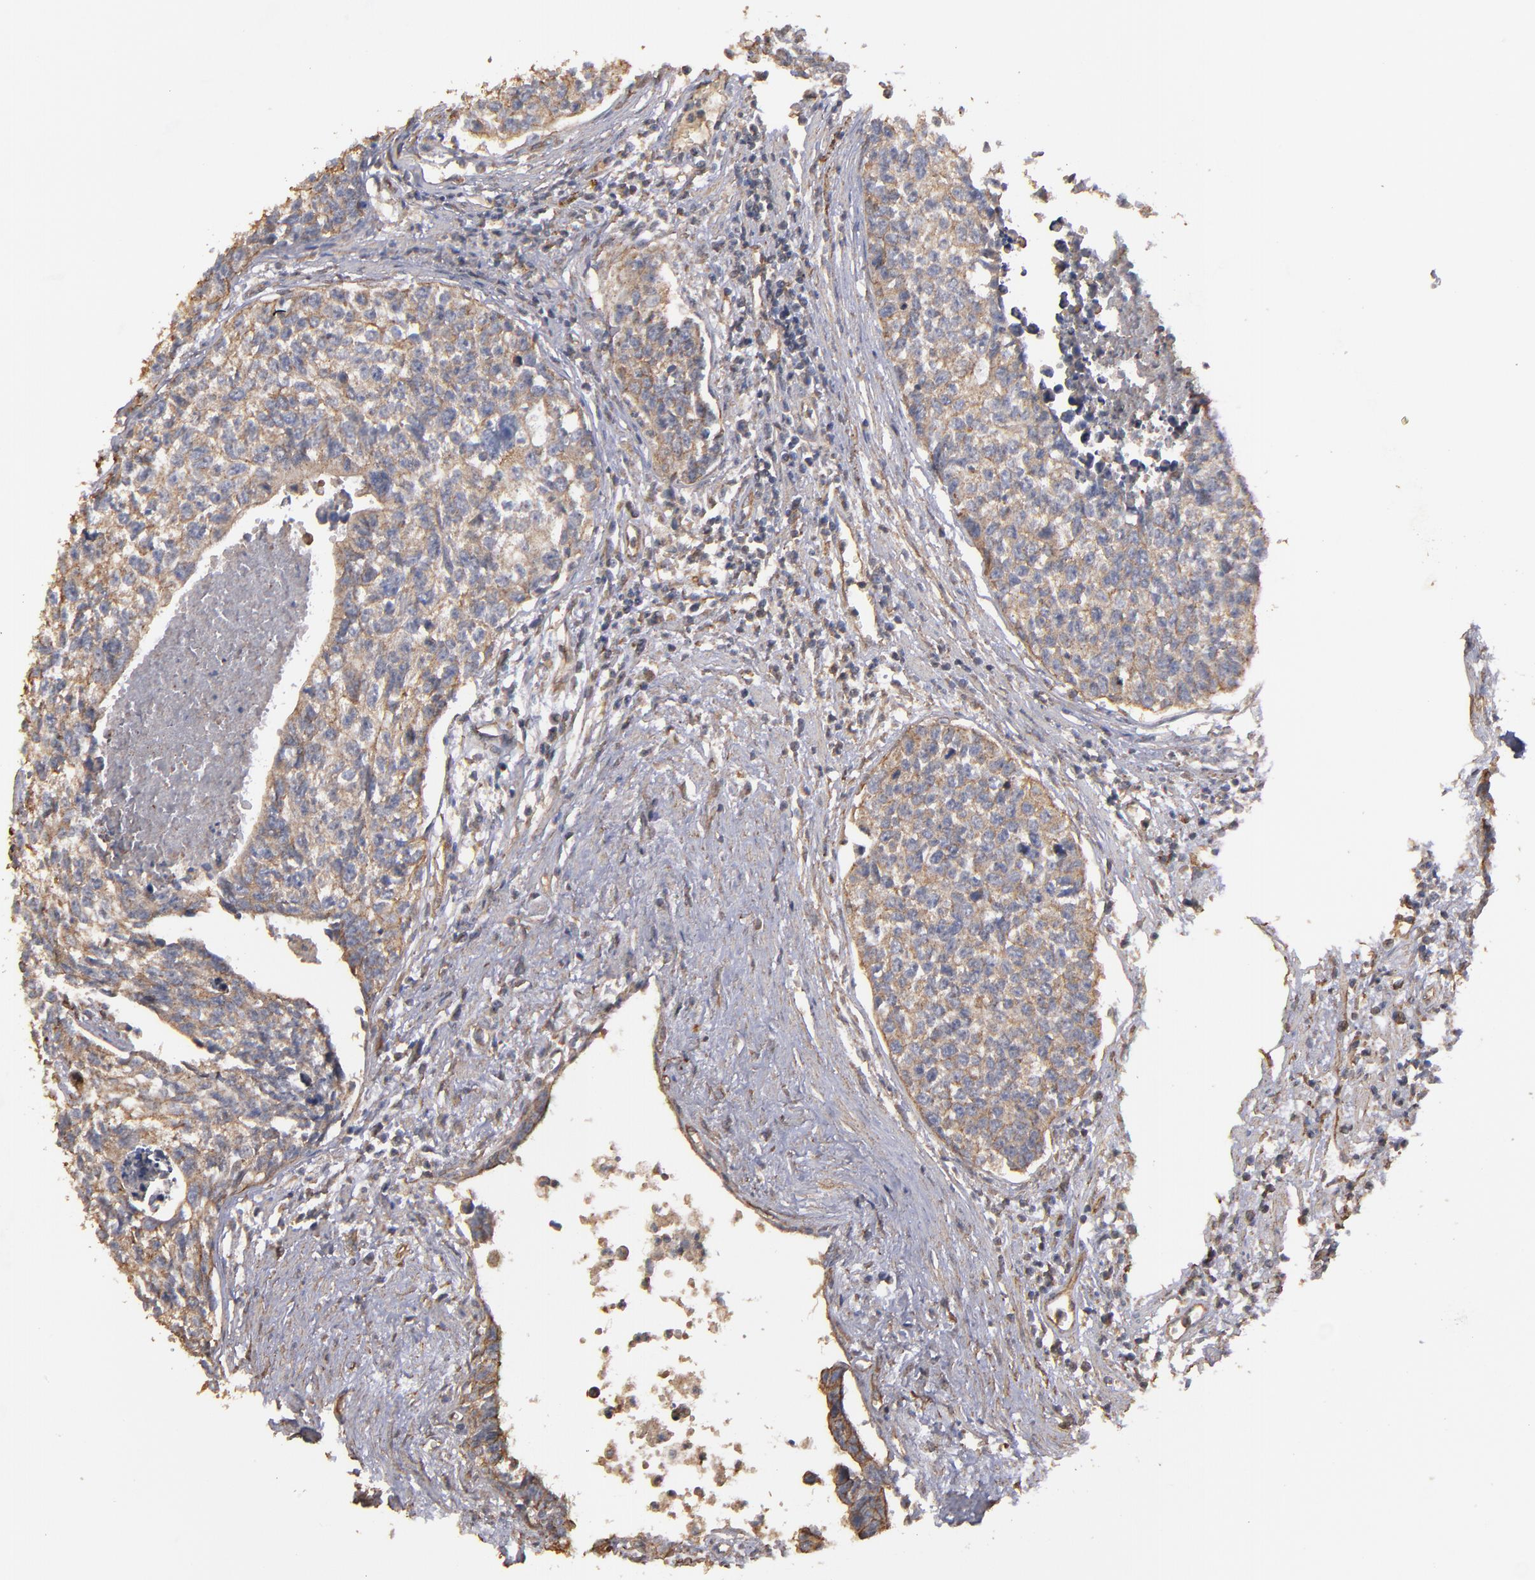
{"staining": {"intensity": "weak", "quantity": ">75%", "location": "cytoplasmic/membranous"}, "tissue": "urothelial cancer", "cell_type": "Tumor cells", "image_type": "cancer", "snomed": [{"axis": "morphology", "description": "Urothelial carcinoma, High grade"}, {"axis": "topography", "description": "Urinary bladder"}], "caption": "The micrograph shows a brown stain indicating the presence of a protein in the cytoplasmic/membranous of tumor cells in urothelial cancer. The staining is performed using DAB (3,3'-diaminobenzidine) brown chromogen to label protein expression. The nuclei are counter-stained blue using hematoxylin.", "gene": "DMD", "patient": {"sex": "male", "age": 81}}